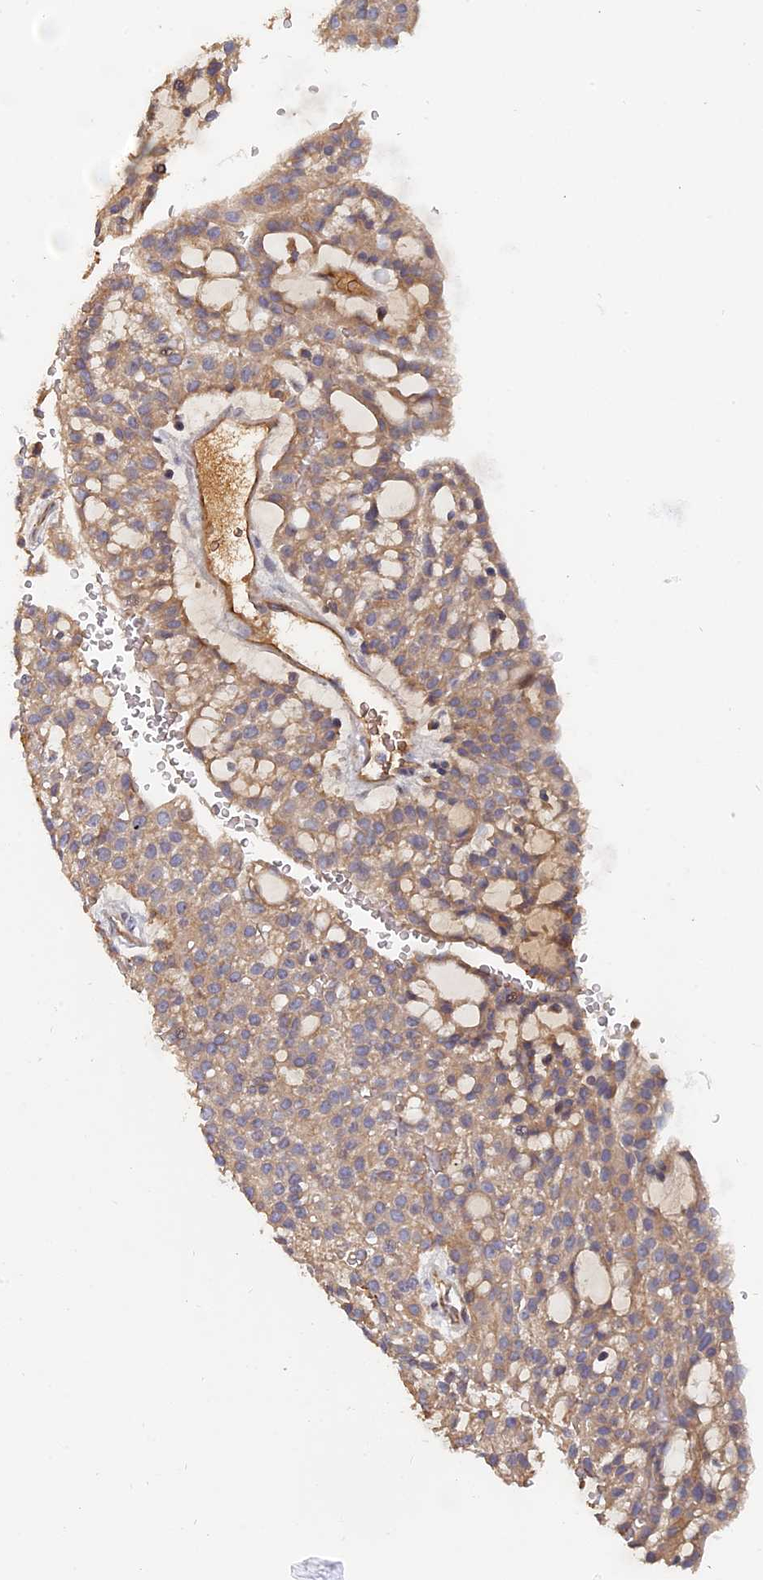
{"staining": {"intensity": "weak", "quantity": ">75%", "location": "cytoplasmic/membranous"}, "tissue": "renal cancer", "cell_type": "Tumor cells", "image_type": "cancer", "snomed": [{"axis": "morphology", "description": "Adenocarcinoma, NOS"}, {"axis": "topography", "description": "Kidney"}], "caption": "Brown immunohistochemical staining in adenocarcinoma (renal) shows weak cytoplasmic/membranous expression in approximately >75% of tumor cells.", "gene": "SLC33A1", "patient": {"sex": "male", "age": 63}}